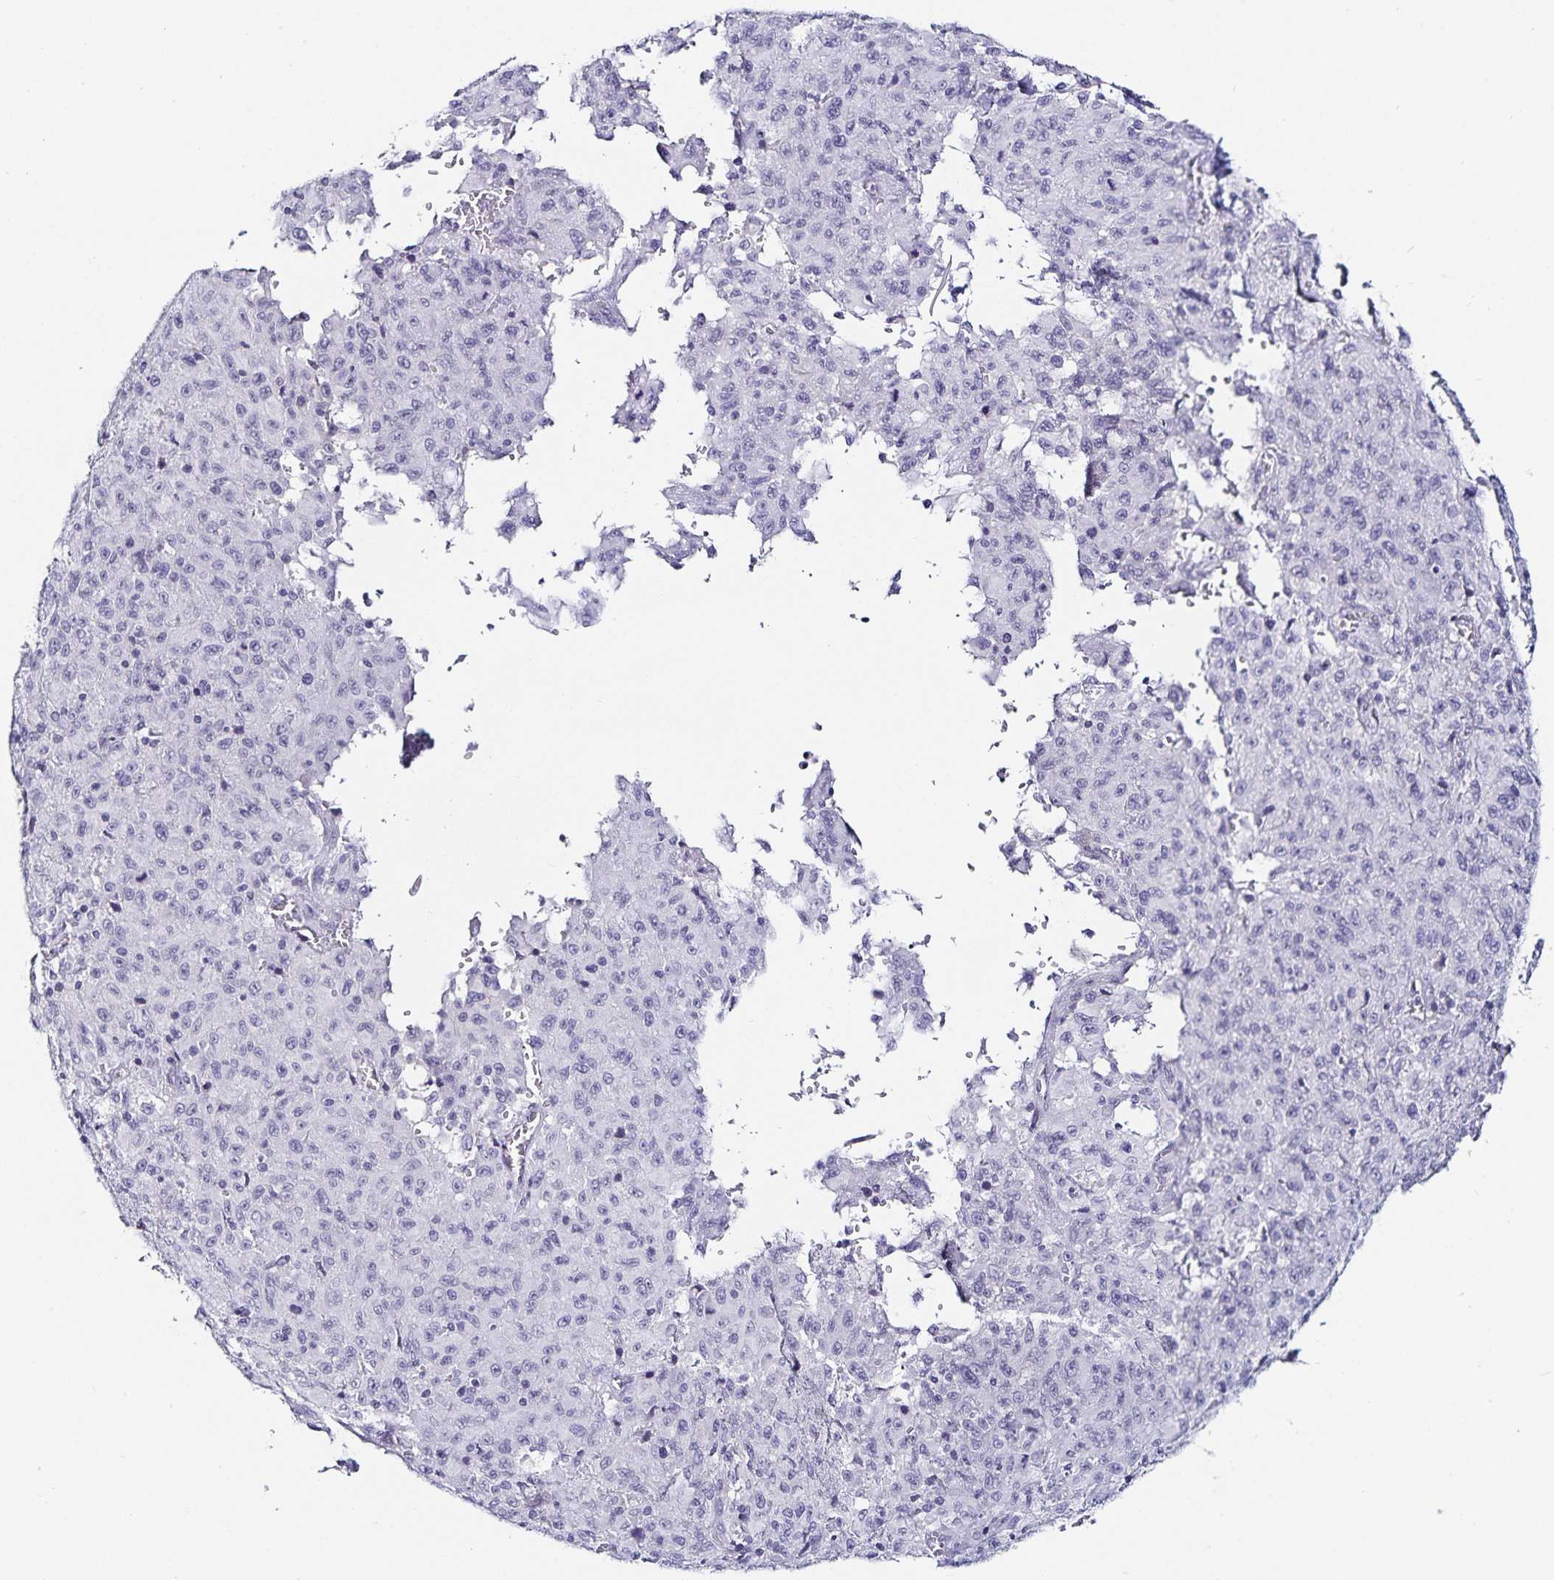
{"staining": {"intensity": "negative", "quantity": "none", "location": "none"}, "tissue": "melanoma", "cell_type": "Tumor cells", "image_type": "cancer", "snomed": [{"axis": "morphology", "description": "Malignant melanoma, NOS"}, {"axis": "topography", "description": "Skin"}], "caption": "Tumor cells show no significant expression in malignant melanoma. The staining was performed using DAB (3,3'-diaminobenzidine) to visualize the protein expression in brown, while the nuclei were stained in blue with hematoxylin (Magnification: 20x).", "gene": "TSPAN7", "patient": {"sex": "male", "age": 46}}